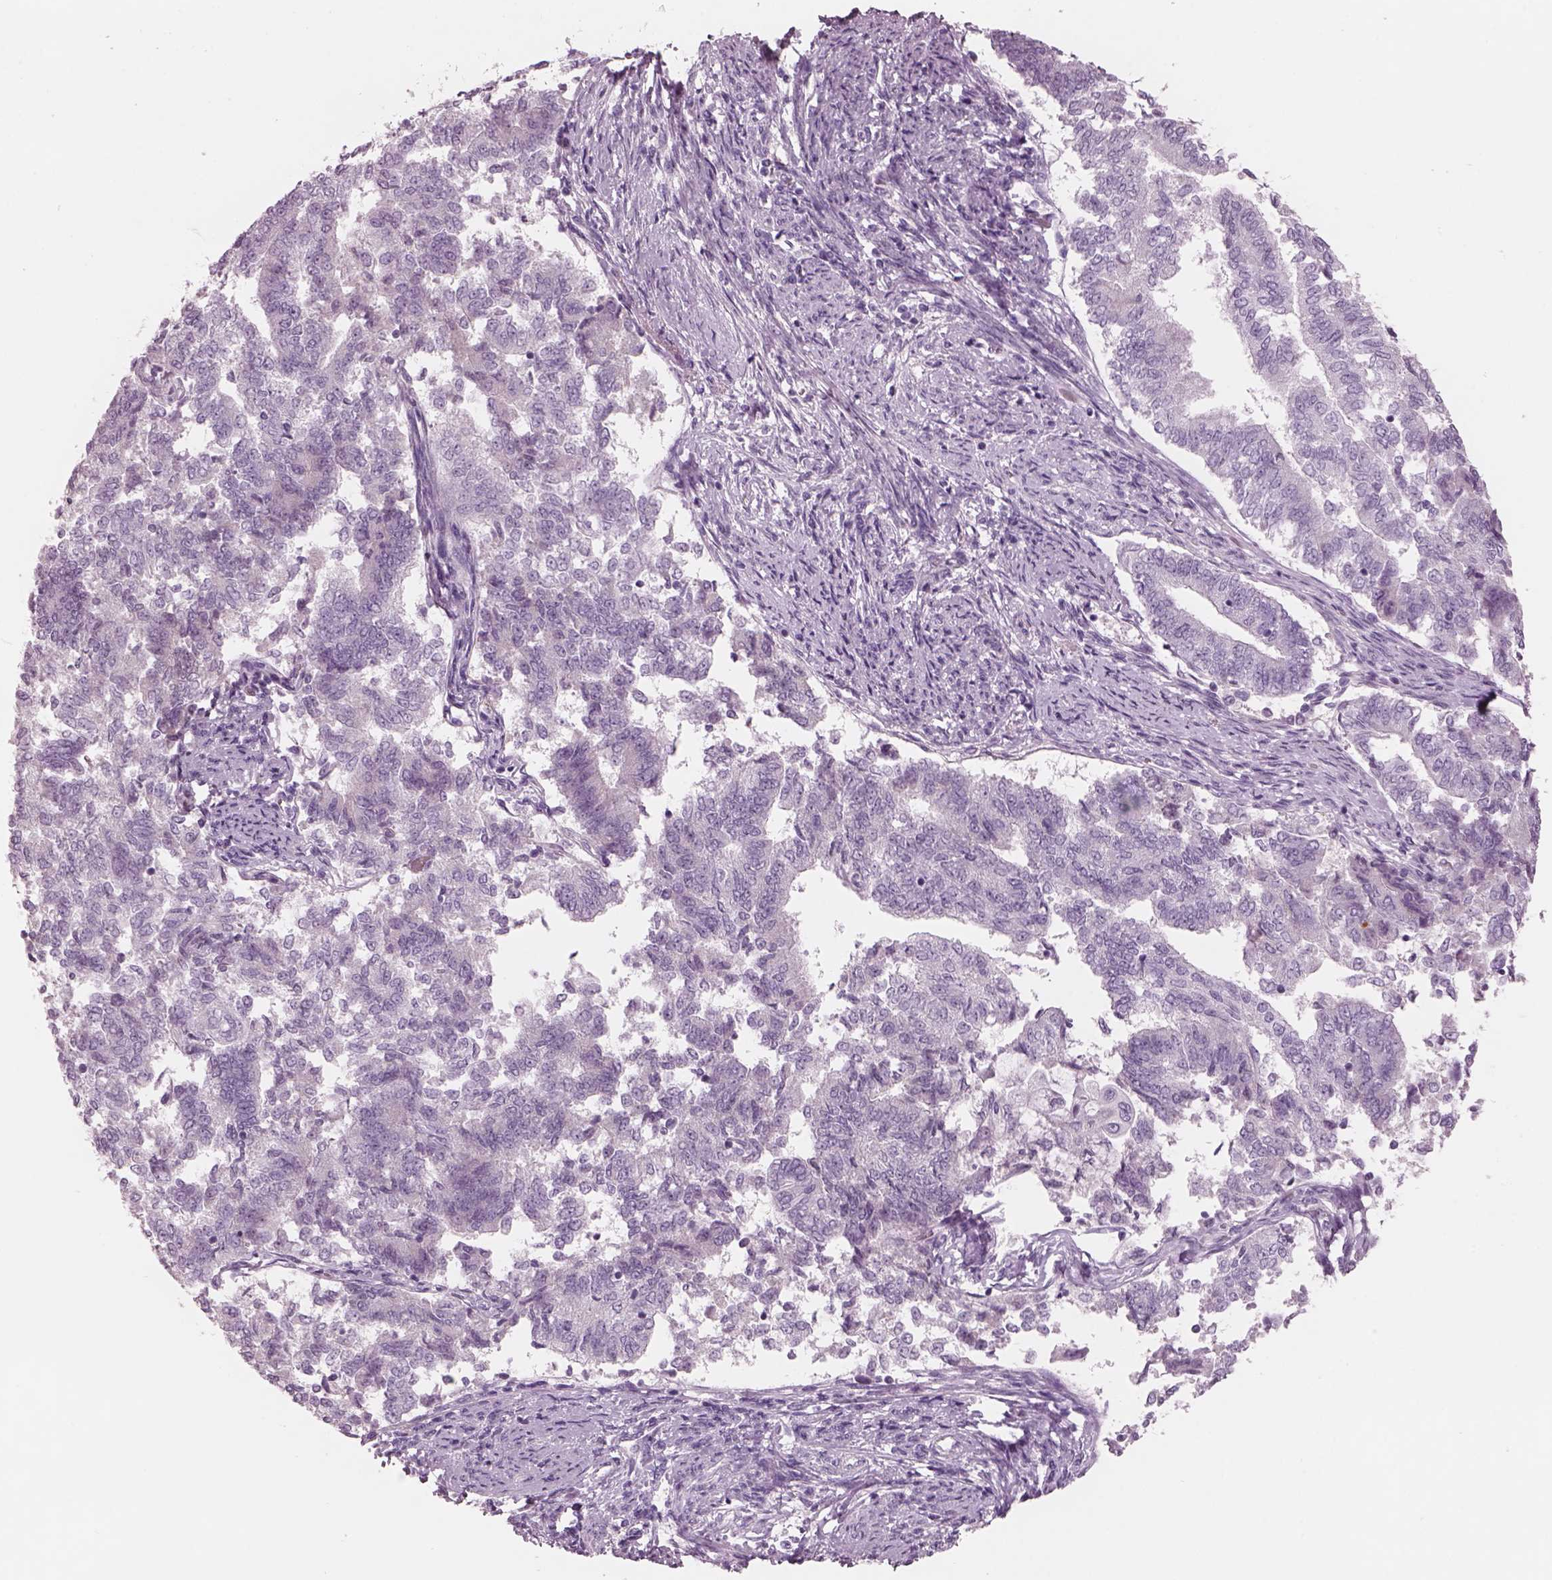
{"staining": {"intensity": "negative", "quantity": "none", "location": "none"}, "tissue": "endometrial cancer", "cell_type": "Tumor cells", "image_type": "cancer", "snomed": [{"axis": "morphology", "description": "Adenocarcinoma, NOS"}, {"axis": "topography", "description": "Endometrium"}], "caption": "Immunohistochemical staining of adenocarcinoma (endometrial) demonstrates no significant positivity in tumor cells.", "gene": "PACRG", "patient": {"sex": "female", "age": 65}}